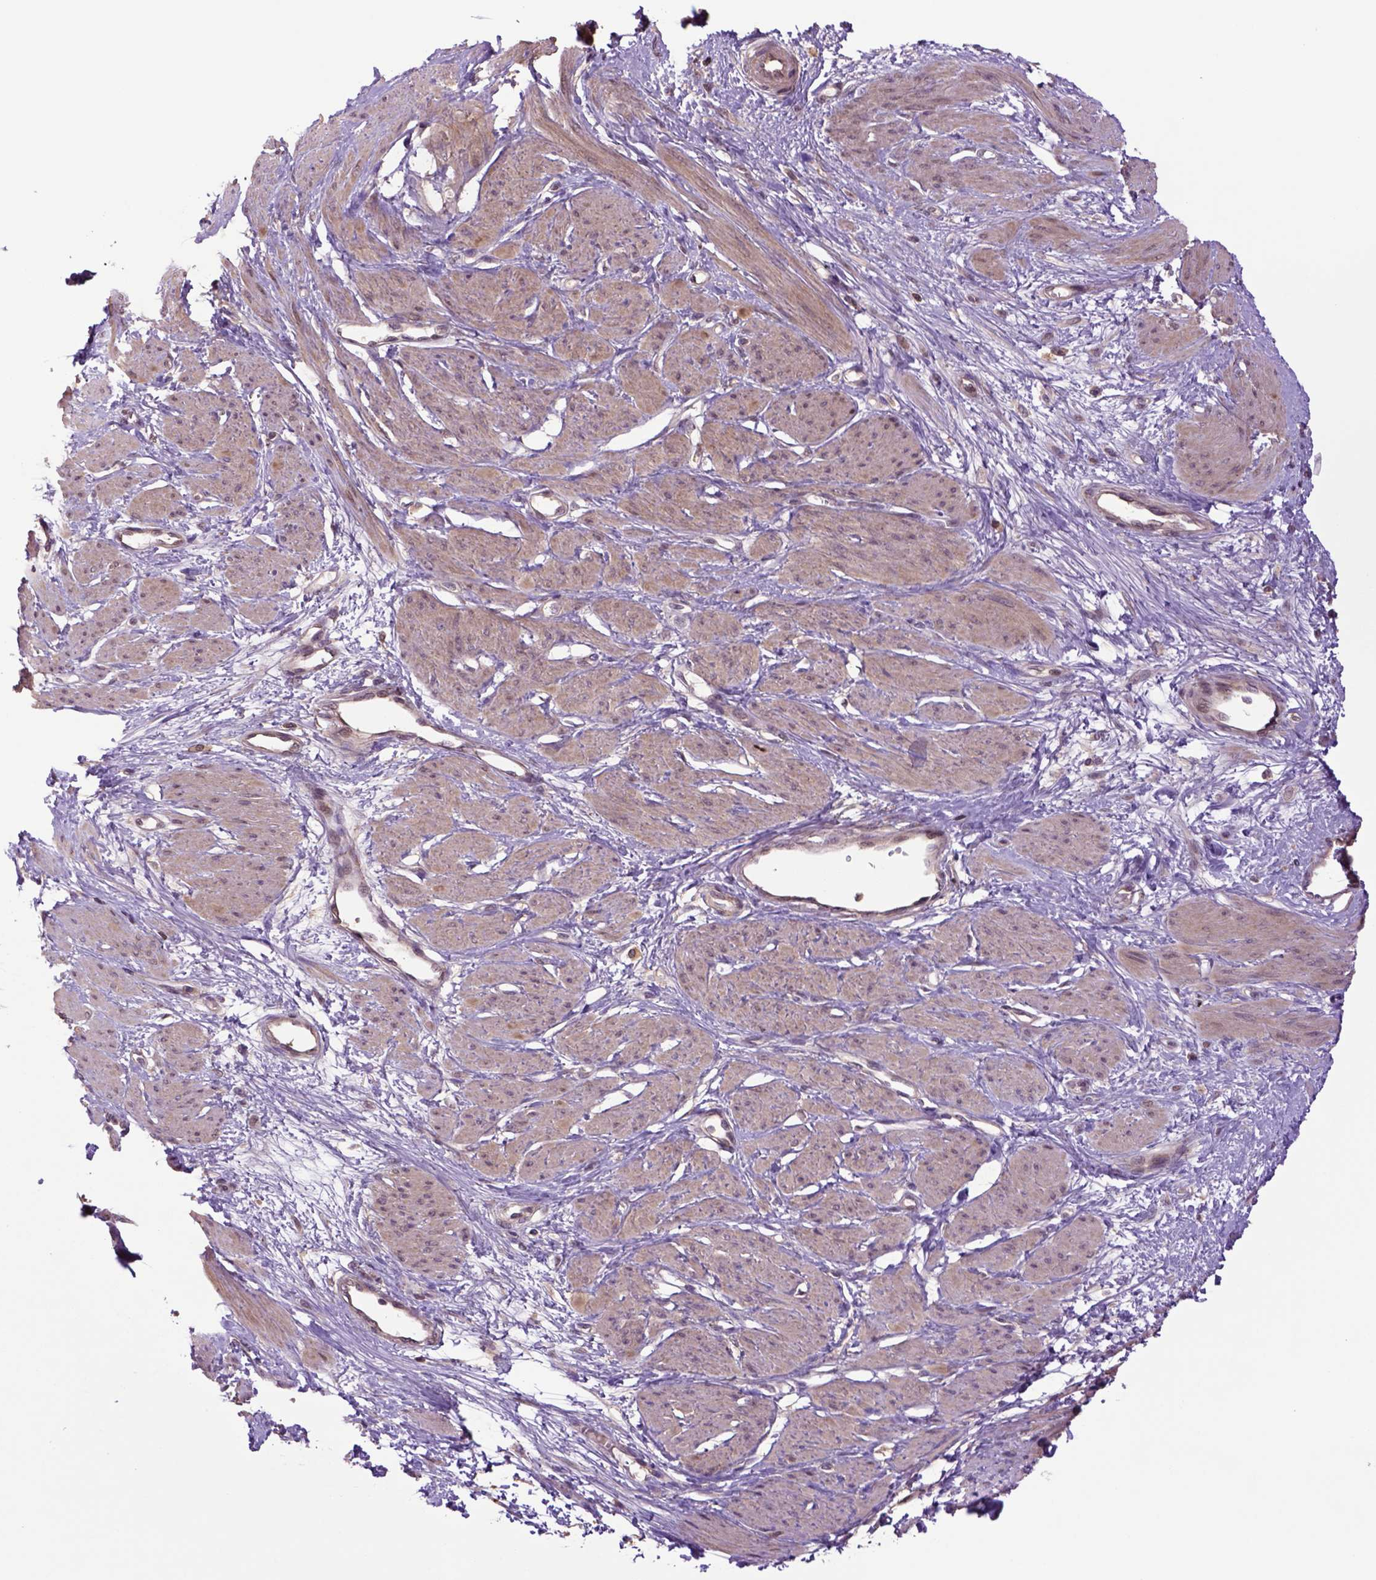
{"staining": {"intensity": "weak", "quantity": "25%-75%", "location": "cytoplasmic/membranous"}, "tissue": "smooth muscle", "cell_type": "Smooth muscle cells", "image_type": "normal", "snomed": [{"axis": "morphology", "description": "Normal tissue, NOS"}, {"axis": "topography", "description": "Smooth muscle"}, {"axis": "topography", "description": "Uterus"}], "caption": "A histopathology image of human smooth muscle stained for a protein shows weak cytoplasmic/membranous brown staining in smooth muscle cells. (DAB = brown stain, brightfield microscopy at high magnification).", "gene": "HSPBP1", "patient": {"sex": "female", "age": 39}}